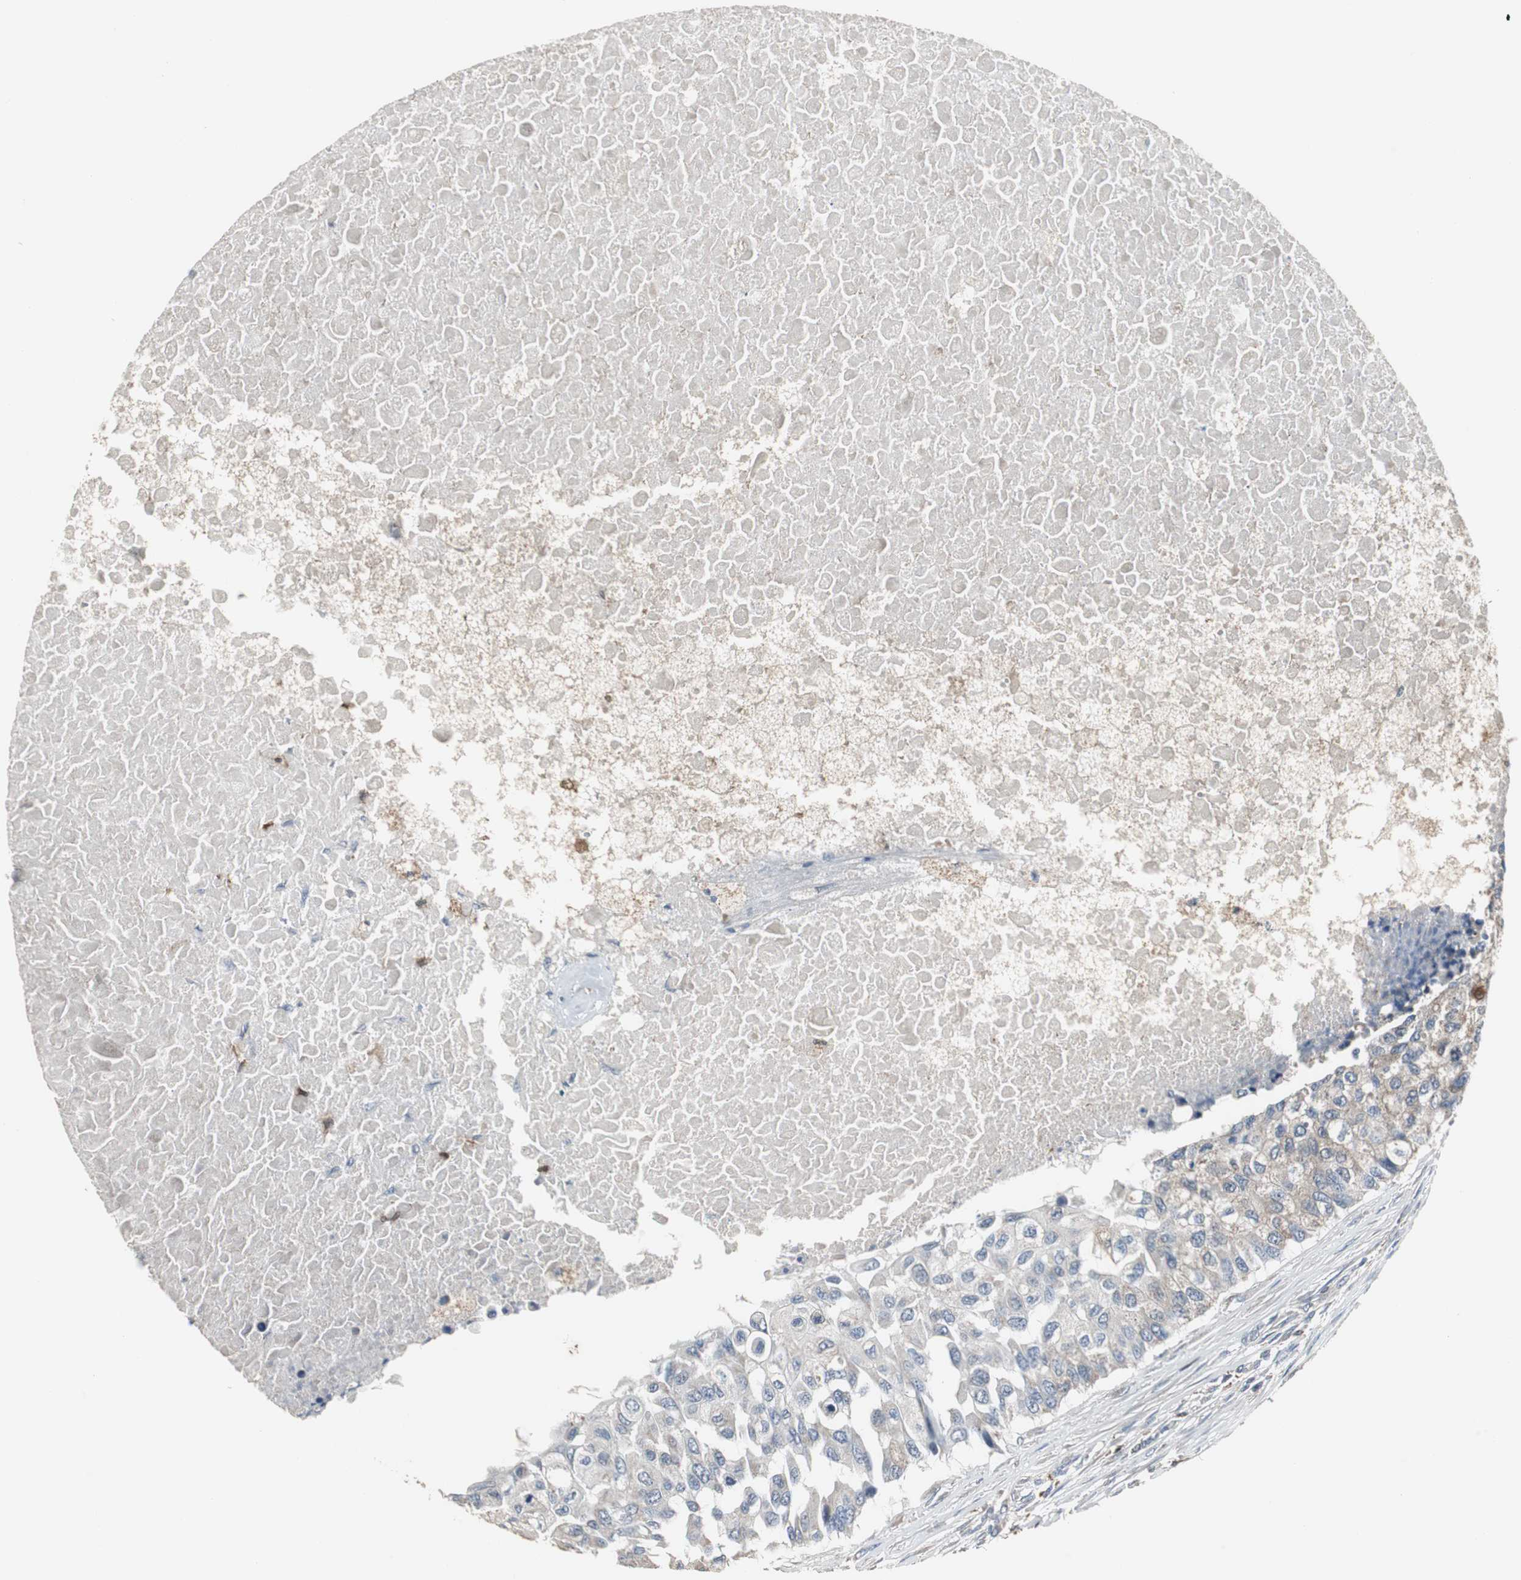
{"staining": {"intensity": "weak", "quantity": "<25%", "location": "cytoplasmic/membranous"}, "tissue": "breast cancer", "cell_type": "Tumor cells", "image_type": "cancer", "snomed": [{"axis": "morphology", "description": "Normal tissue, NOS"}, {"axis": "morphology", "description": "Duct carcinoma"}, {"axis": "topography", "description": "Breast"}], "caption": "Tumor cells show no significant protein expression in breast cancer. The staining is performed using DAB (3,3'-diaminobenzidine) brown chromogen with nuclei counter-stained in using hematoxylin.", "gene": "NCF2", "patient": {"sex": "female", "age": 49}}